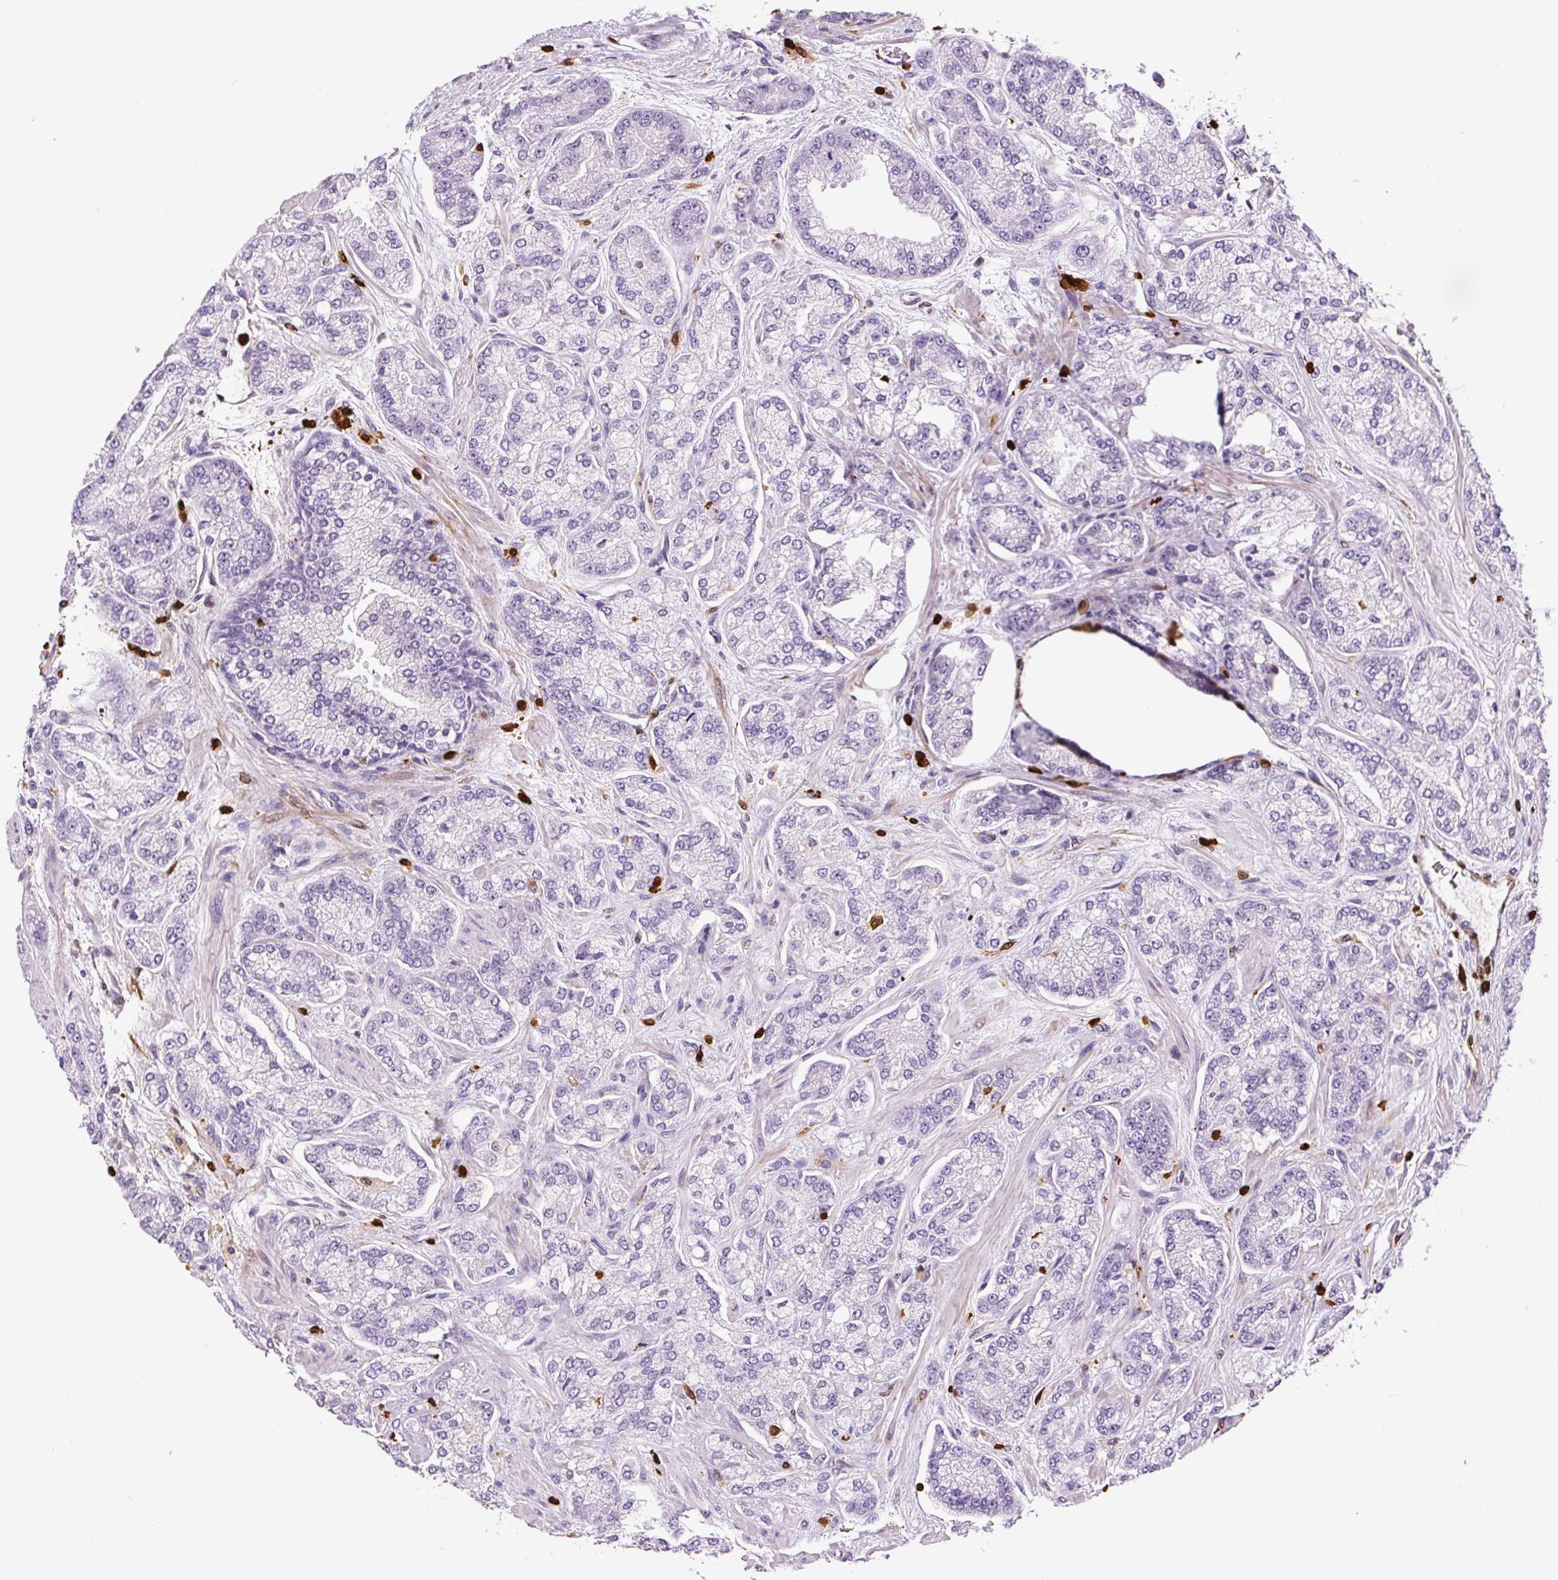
{"staining": {"intensity": "negative", "quantity": "none", "location": "none"}, "tissue": "prostate cancer", "cell_type": "Tumor cells", "image_type": "cancer", "snomed": [{"axis": "morphology", "description": "Adenocarcinoma, High grade"}, {"axis": "topography", "description": "Prostate"}], "caption": "High magnification brightfield microscopy of adenocarcinoma (high-grade) (prostate) stained with DAB (3,3'-diaminobenzidine) (brown) and counterstained with hematoxylin (blue): tumor cells show no significant staining.", "gene": "S100A4", "patient": {"sex": "male", "age": 68}}